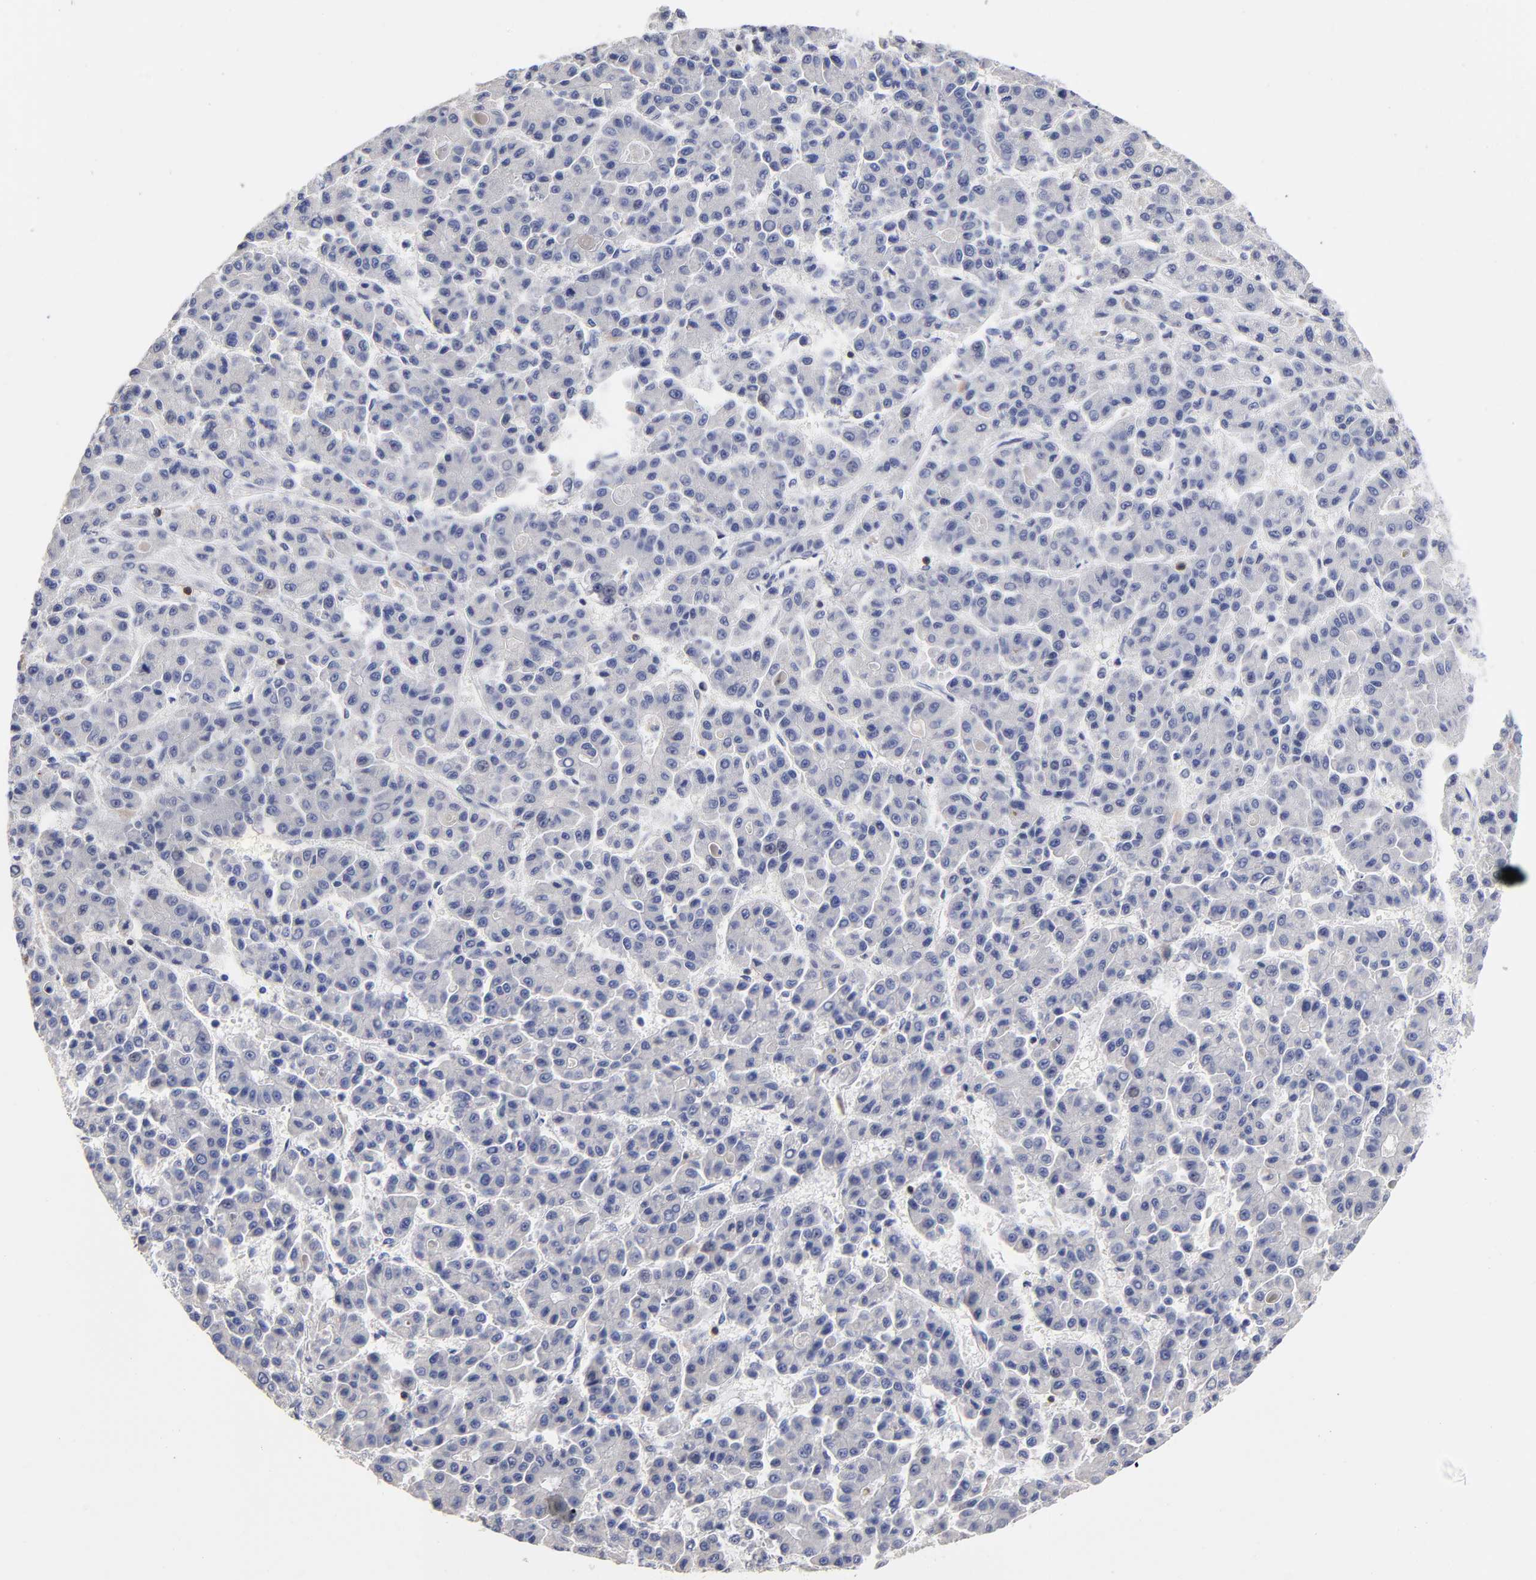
{"staining": {"intensity": "negative", "quantity": "none", "location": "none"}, "tissue": "liver cancer", "cell_type": "Tumor cells", "image_type": "cancer", "snomed": [{"axis": "morphology", "description": "Carcinoma, Hepatocellular, NOS"}, {"axis": "topography", "description": "Liver"}], "caption": "Protein analysis of hepatocellular carcinoma (liver) exhibits no significant positivity in tumor cells.", "gene": "TRAT1", "patient": {"sex": "male", "age": 70}}